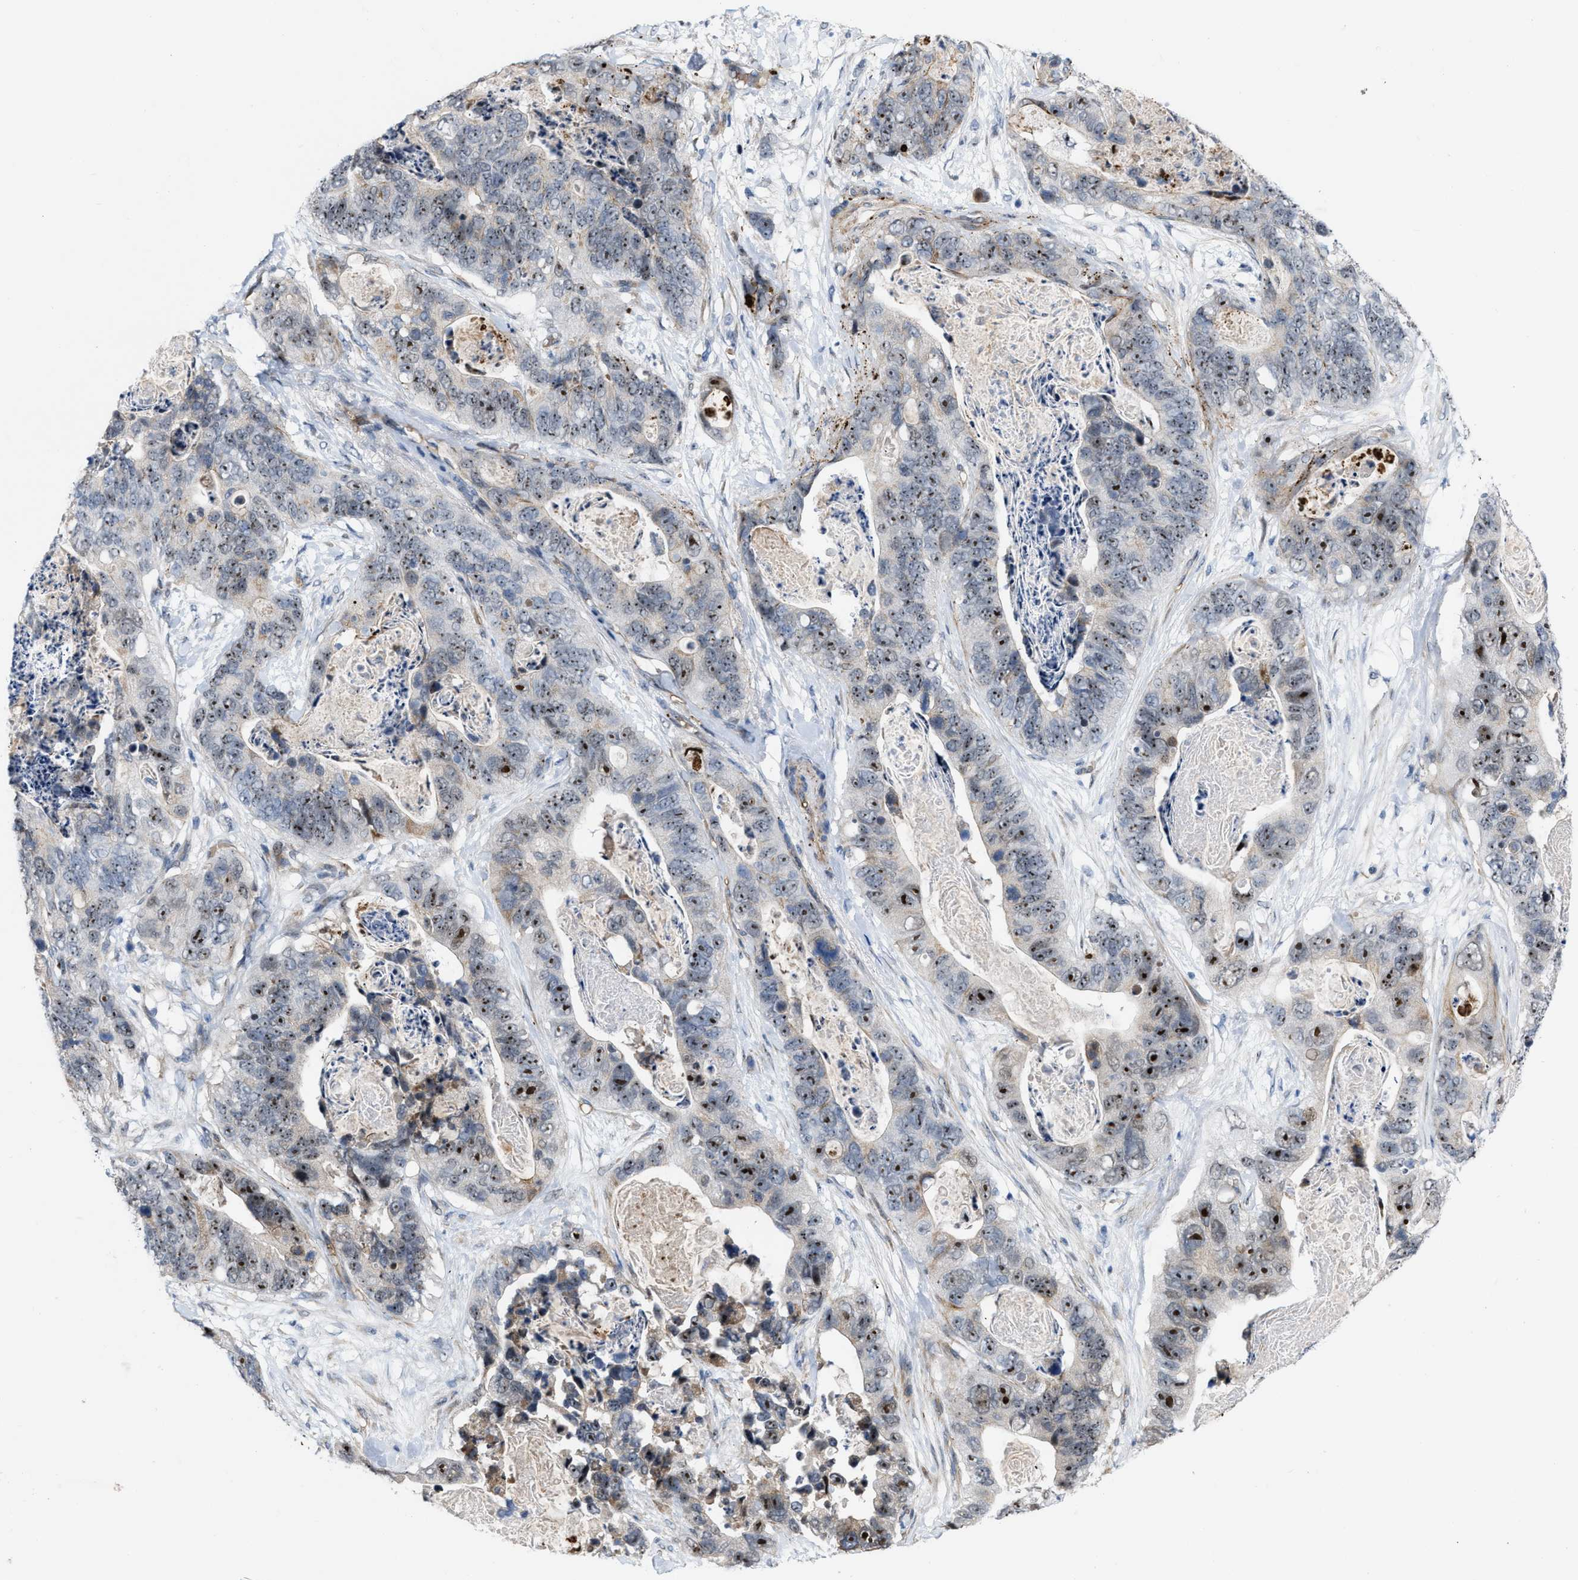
{"staining": {"intensity": "strong", "quantity": ">75%", "location": "nuclear"}, "tissue": "stomach cancer", "cell_type": "Tumor cells", "image_type": "cancer", "snomed": [{"axis": "morphology", "description": "Adenocarcinoma, NOS"}, {"axis": "topography", "description": "Stomach"}], "caption": "The histopathology image exhibits staining of stomach cancer, revealing strong nuclear protein positivity (brown color) within tumor cells.", "gene": "POLR1F", "patient": {"sex": "female", "age": 89}}